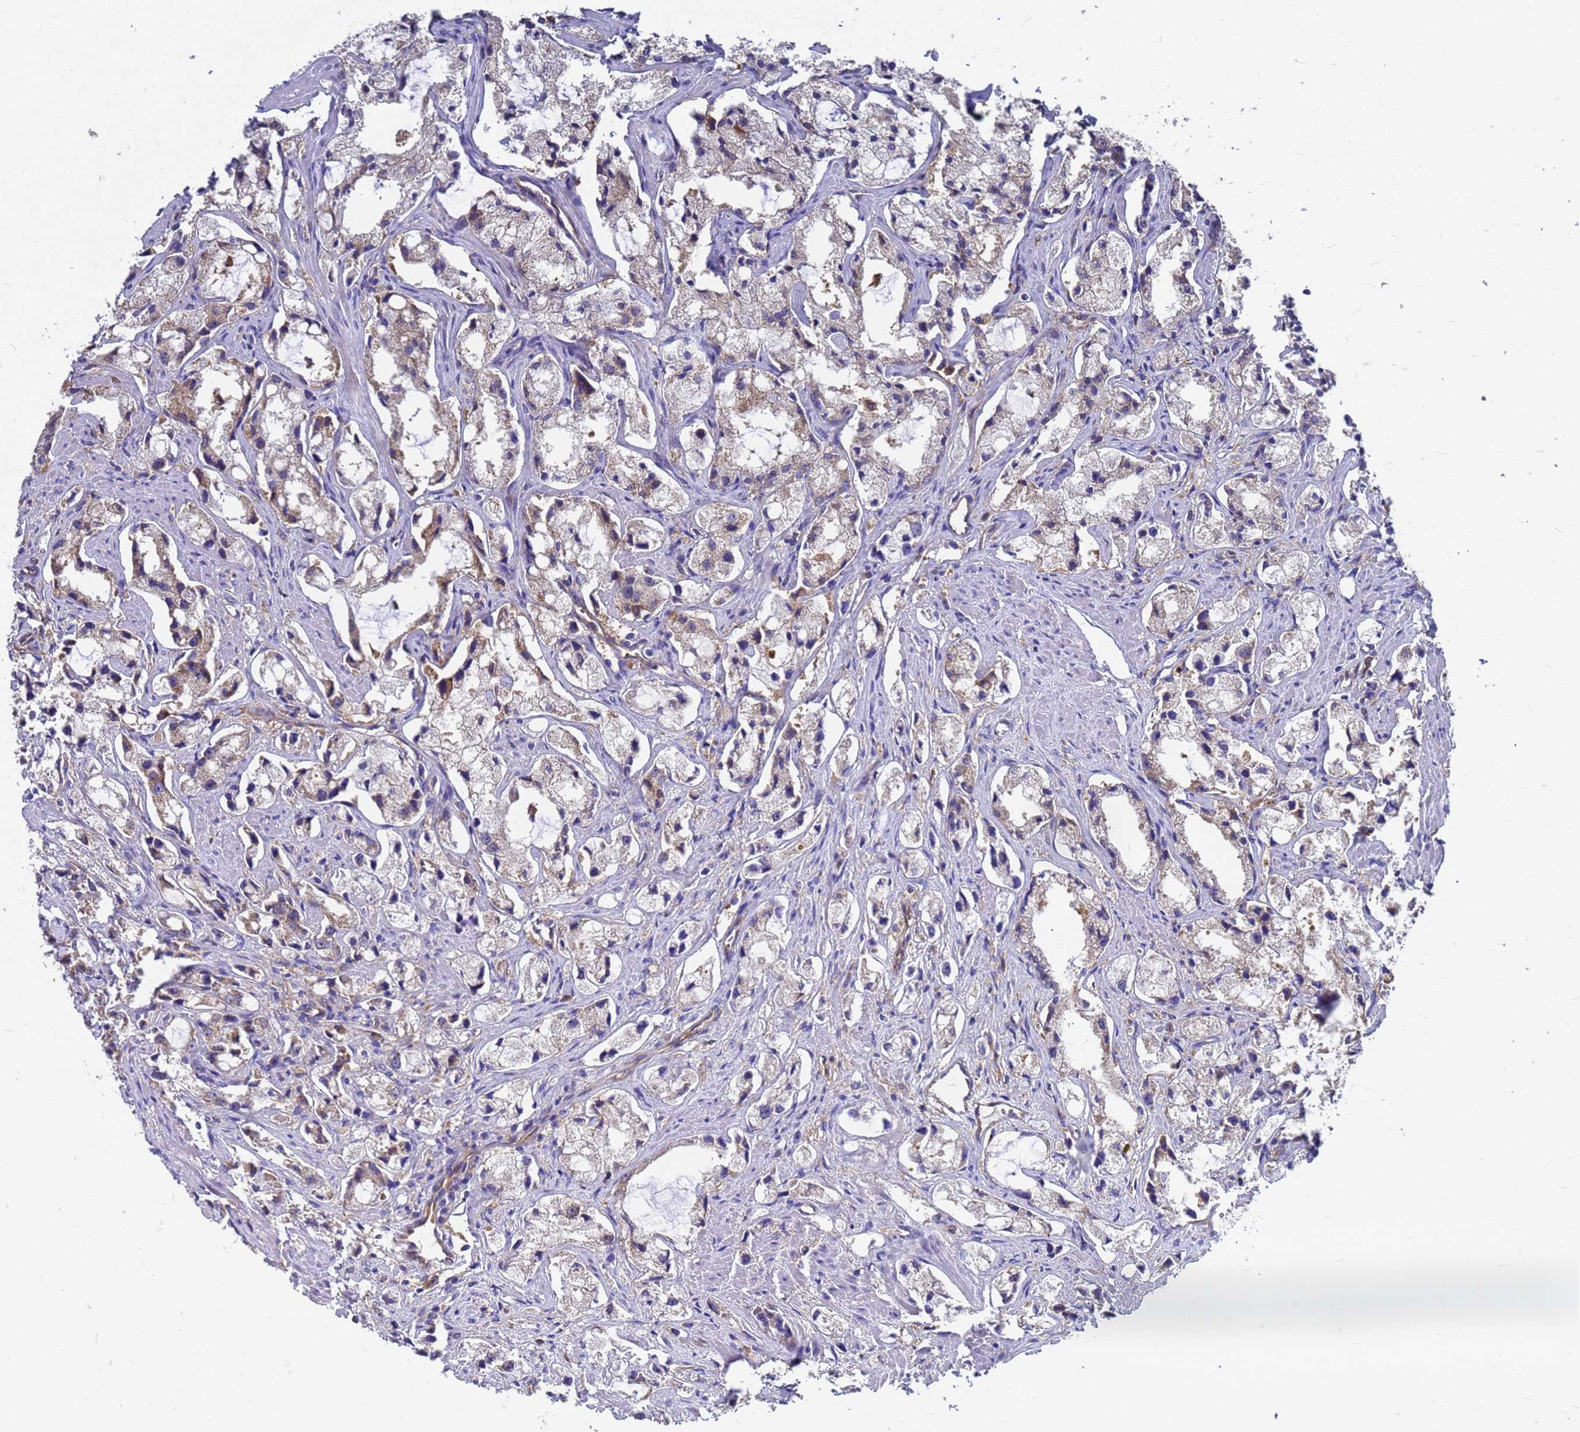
{"staining": {"intensity": "moderate", "quantity": "<25%", "location": "cytoplasmic/membranous"}, "tissue": "prostate cancer", "cell_type": "Tumor cells", "image_type": "cancer", "snomed": [{"axis": "morphology", "description": "Adenocarcinoma, High grade"}, {"axis": "topography", "description": "Prostate"}], "caption": "Protein analysis of high-grade adenocarcinoma (prostate) tissue exhibits moderate cytoplasmic/membranous positivity in approximately <25% of tumor cells.", "gene": "SLC35E2B", "patient": {"sex": "male", "age": 66}}